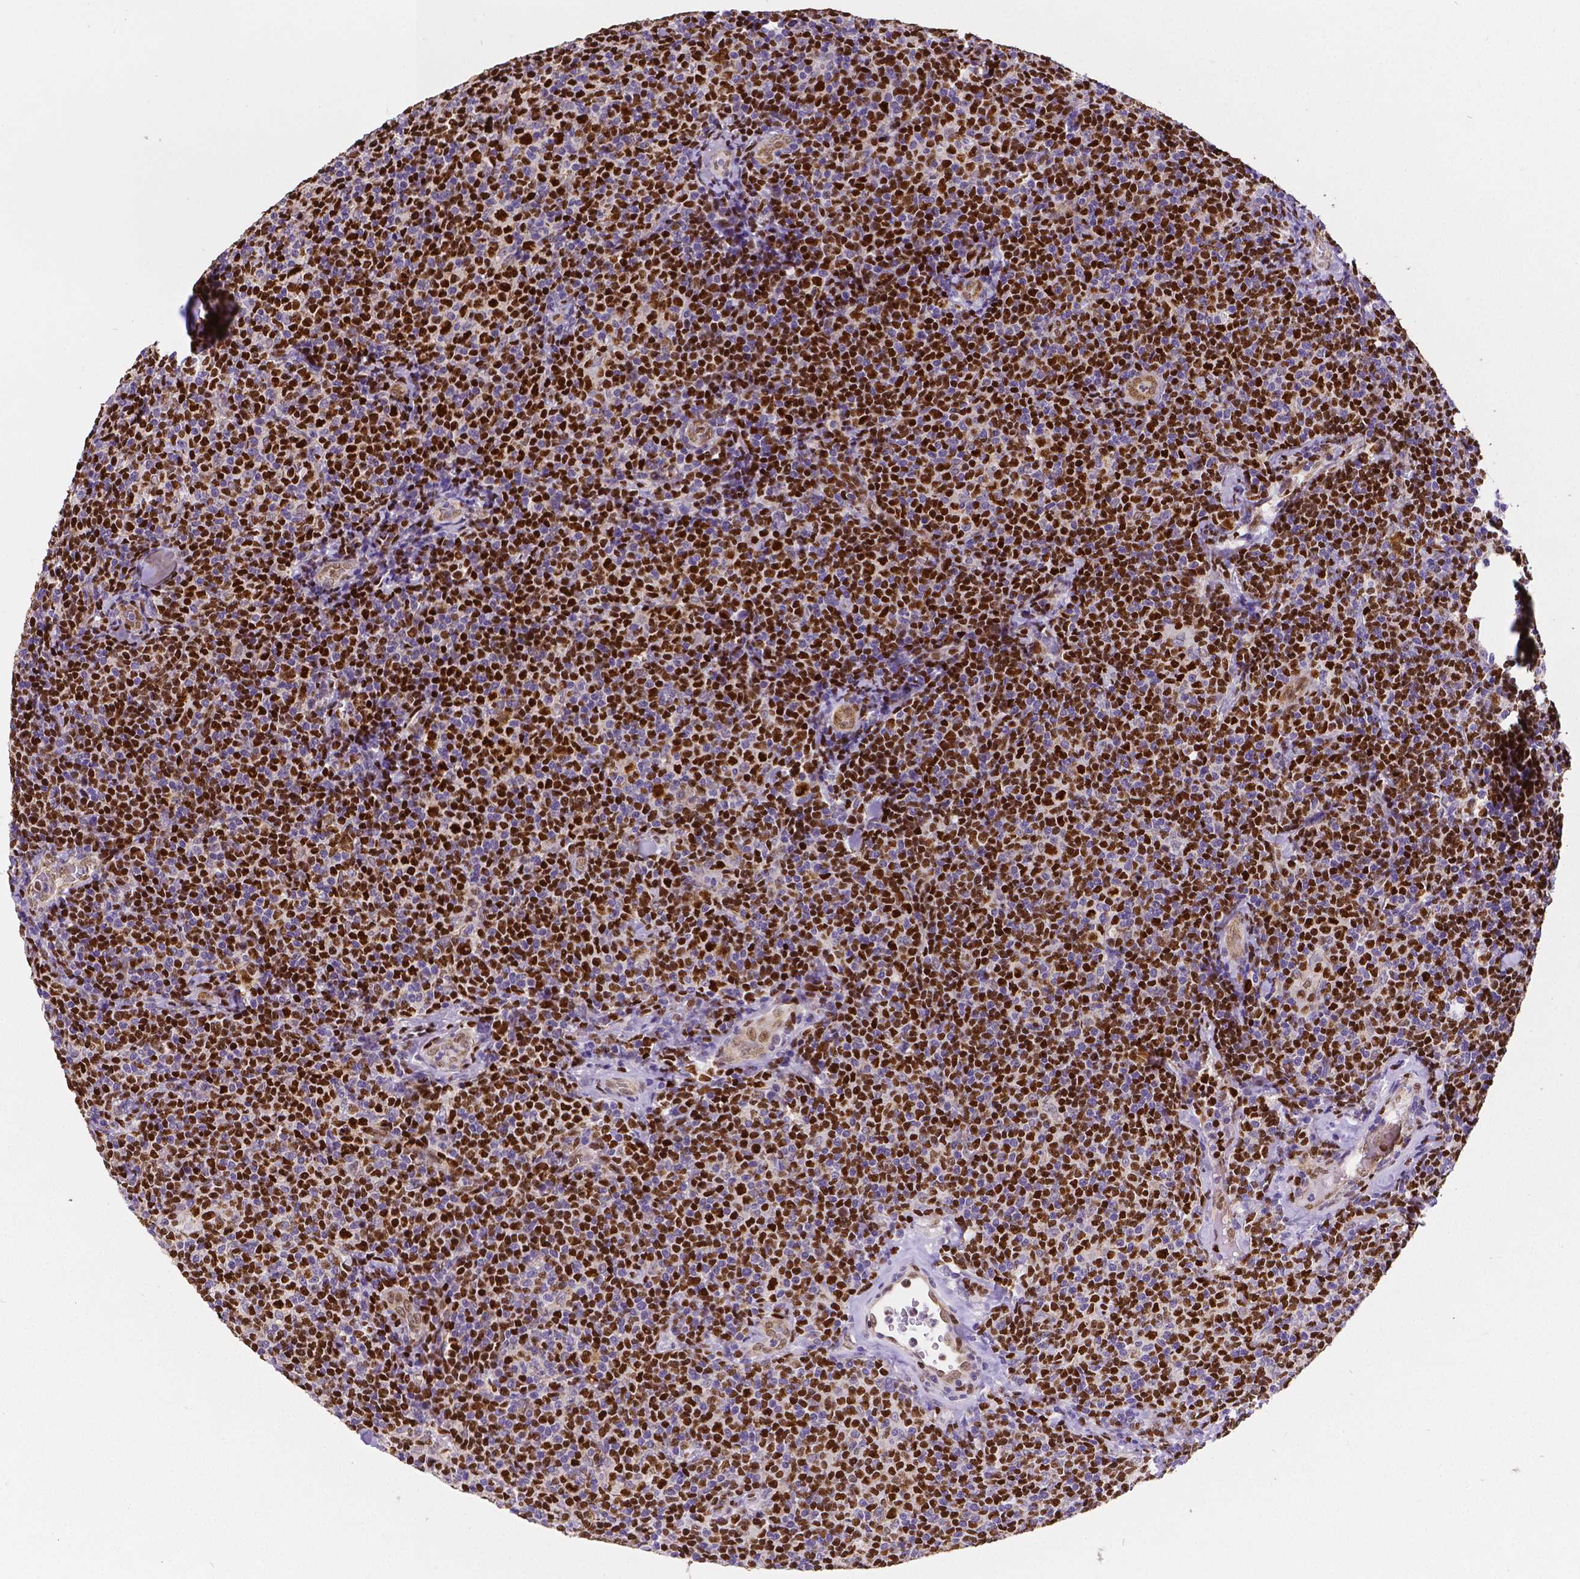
{"staining": {"intensity": "strong", "quantity": ">75%", "location": "nuclear"}, "tissue": "lymphoma", "cell_type": "Tumor cells", "image_type": "cancer", "snomed": [{"axis": "morphology", "description": "Malignant lymphoma, non-Hodgkin's type, Low grade"}, {"axis": "topography", "description": "Lymph node"}], "caption": "This image shows IHC staining of malignant lymphoma, non-Hodgkin's type (low-grade), with high strong nuclear positivity in approximately >75% of tumor cells.", "gene": "MEF2C", "patient": {"sex": "female", "age": 56}}